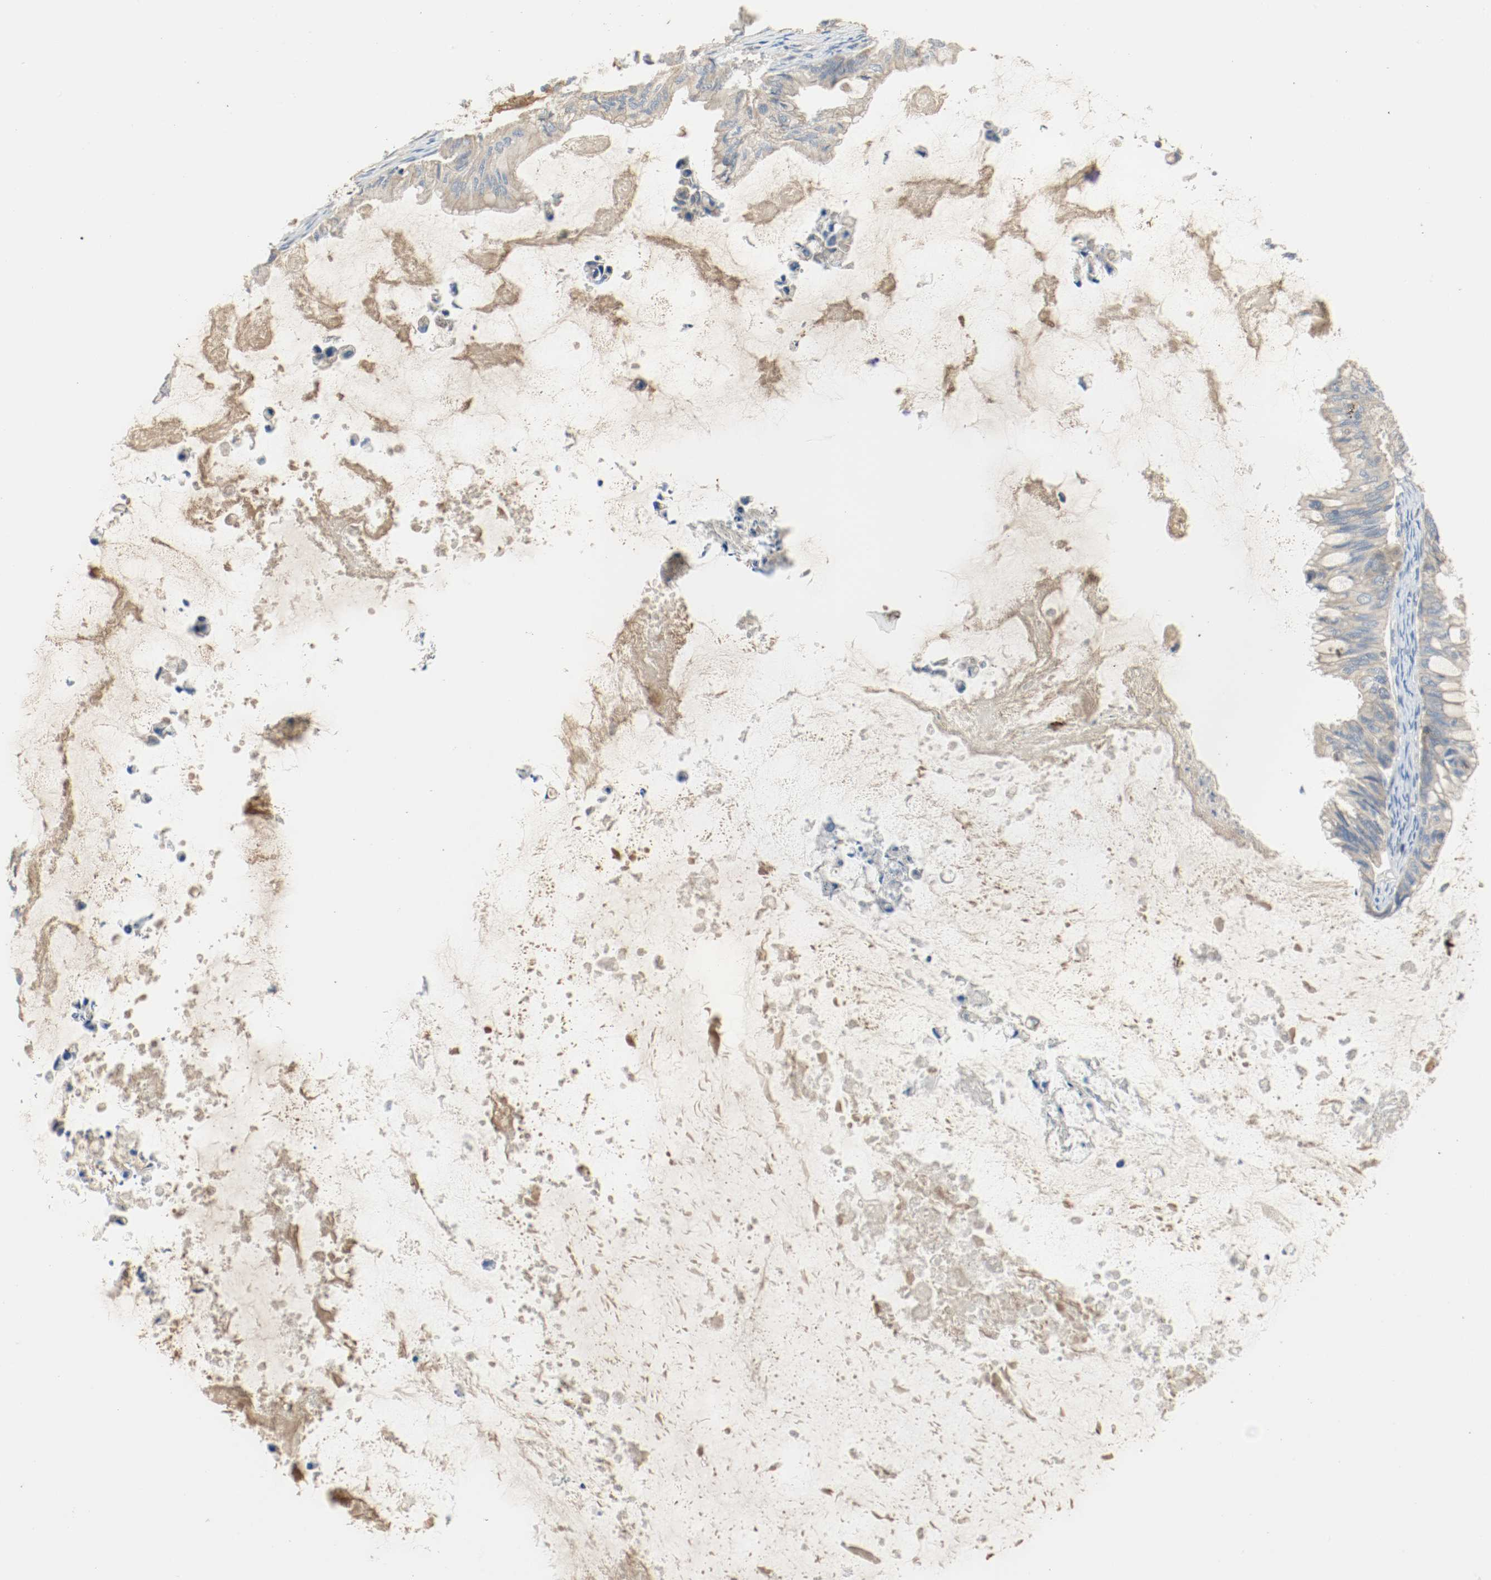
{"staining": {"intensity": "weak", "quantity": ">75%", "location": "cytoplasmic/membranous"}, "tissue": "ovarian cancer", "cell_type": "Tumor cells", "image_type": "cancer", "snomed": [{"axis": "morphology", "description": "Cystadenocarcinoma, mucinous, NOS"}, {"axis": "topography", "description": "Ovary"}], "caption": "Mucinous cystadenocarcinoma (ovarian) tissue demonstrates weak cytoplasmic/membranous positivity in about >75% of tumor cells", "gene": "MELTF", "patient": {"sex": "female", "age": 80}}